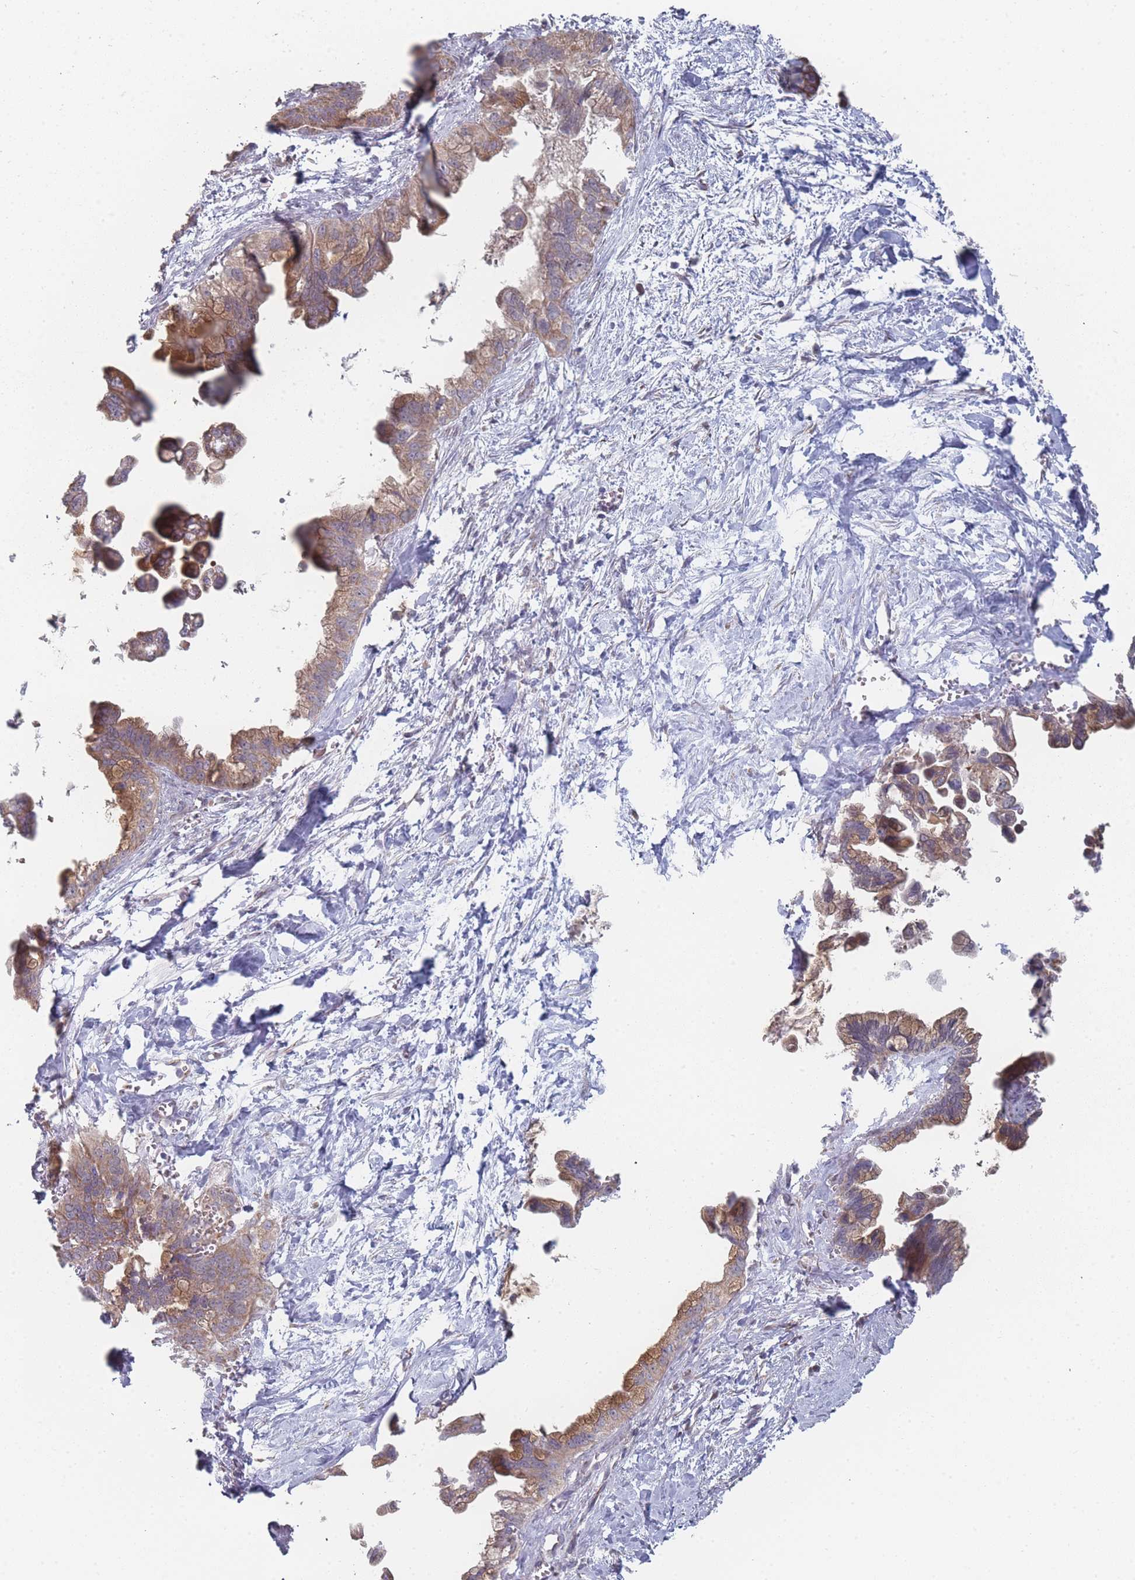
{"staining": {"intensity": "moderate", "quantity": ">75%", "location": "cytoplasmic/membranous"}, "tissue": "pancreatic cancer", "cell_type": "Tumor cells", "image_type": "cancer", "snomed": [{"axis": "morphology", "description": "Adenocarcinoma, NOS"}, {"axis": "topography", "description": "Pancreas"}], "caption": "Immunohistochemical staining of human pancreatic adenocarcinoma shows moderate cytoplasmic/membranous protein expression in about >75% of tumor cells.", "gene": "PSMB3", "patient": {"sex": "male", "age": 61}}